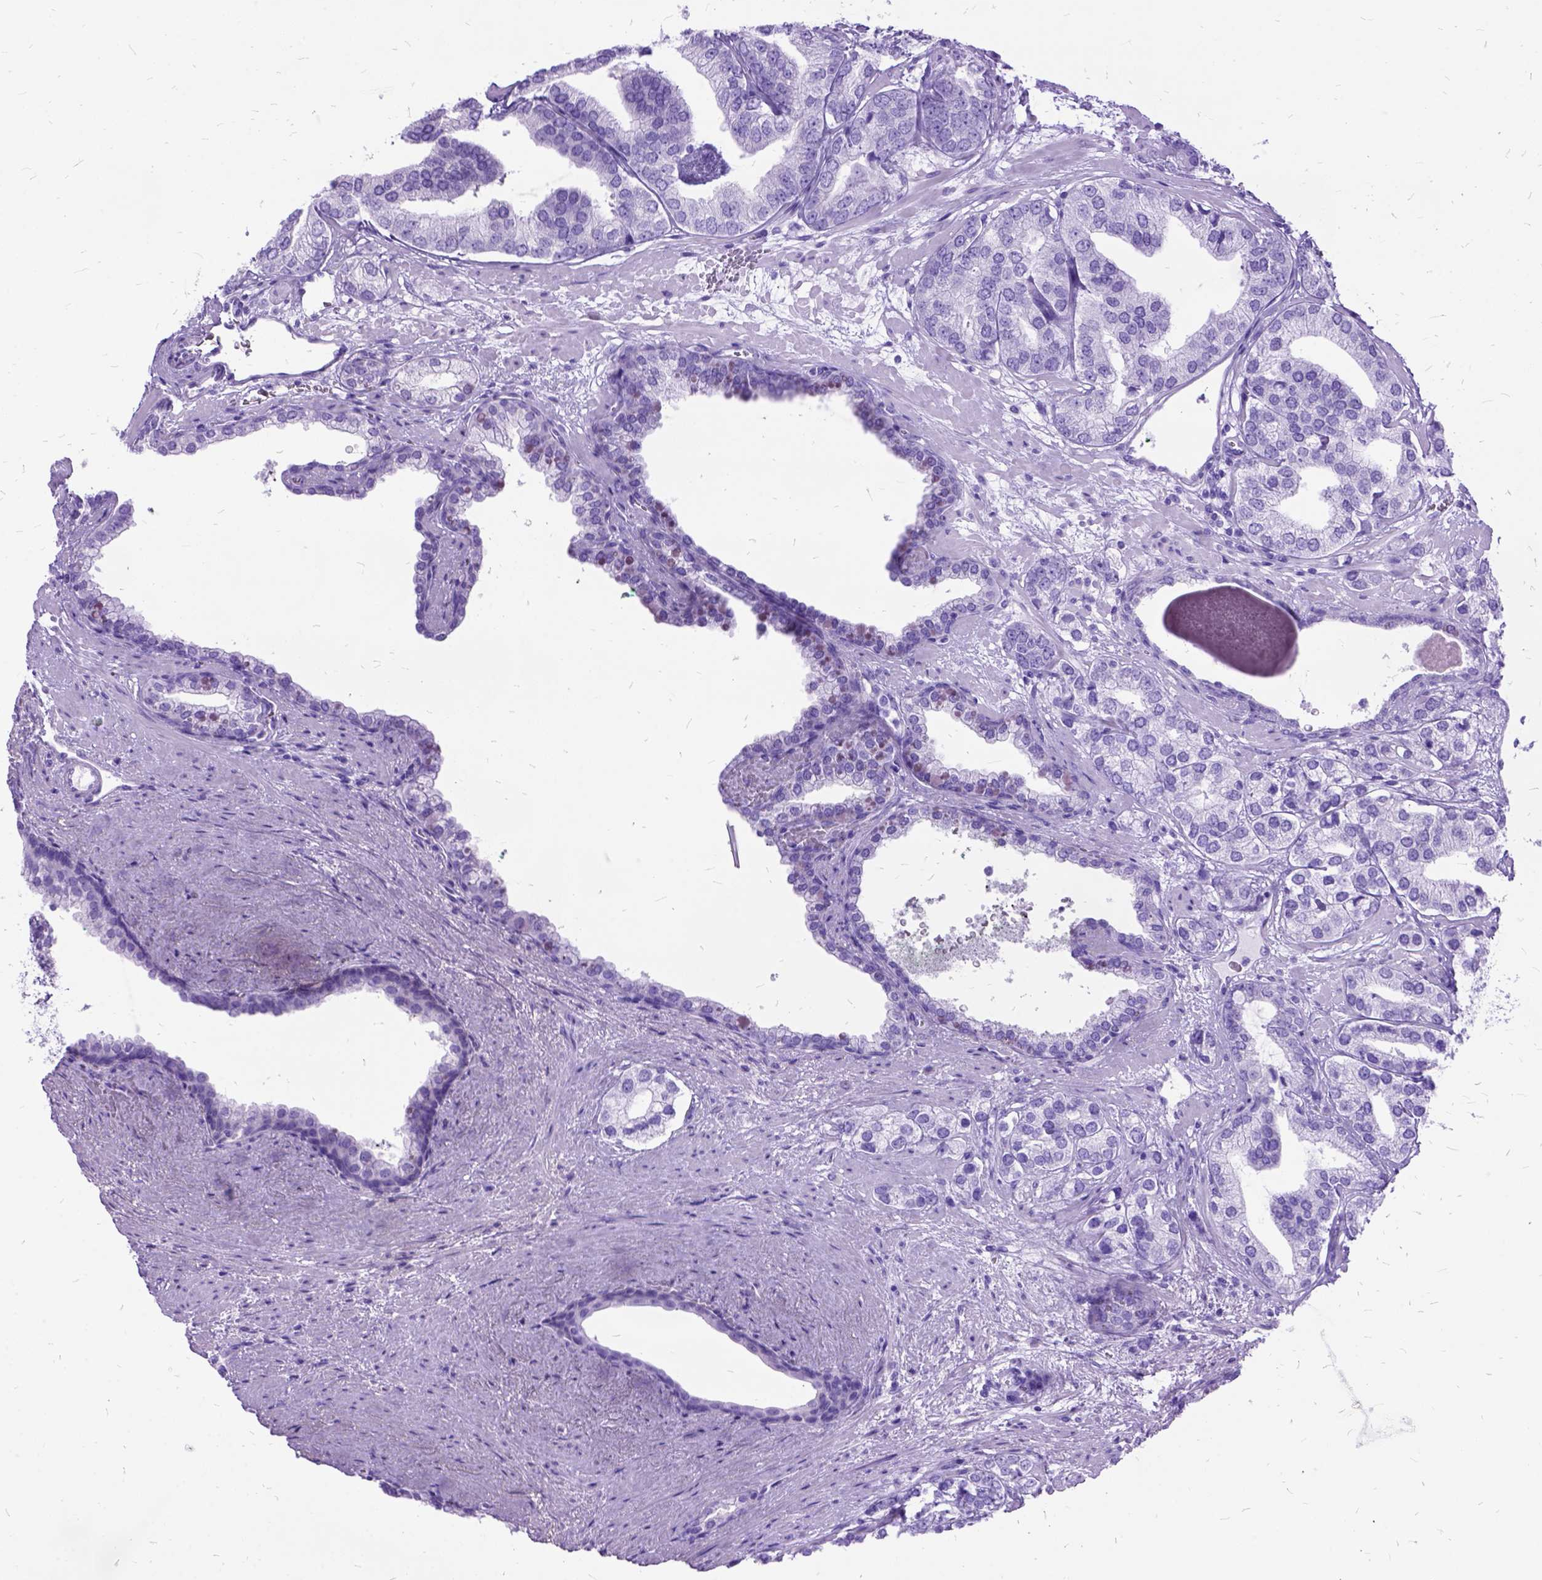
{"staining": {"intensity": "negative", "quantity": "none", "location": "none"}, "tissue": "prostate cancer", "cell_type": "Tumor cells", "image_type": "cancer", "snomed": [{"axis": "morphology", "description": "Adenocarcinoma, High grade"}, {"axis": "topography", "description": "Prostate"}], "caption": "A high-resolution image shows IHC staining of prostate cancer (adenocarcinoma (high-grade)), which demonstrates no significant expression in tumor cells.", "gene": "DNAH2", "patient": {"sex": "male", "age": 58}}